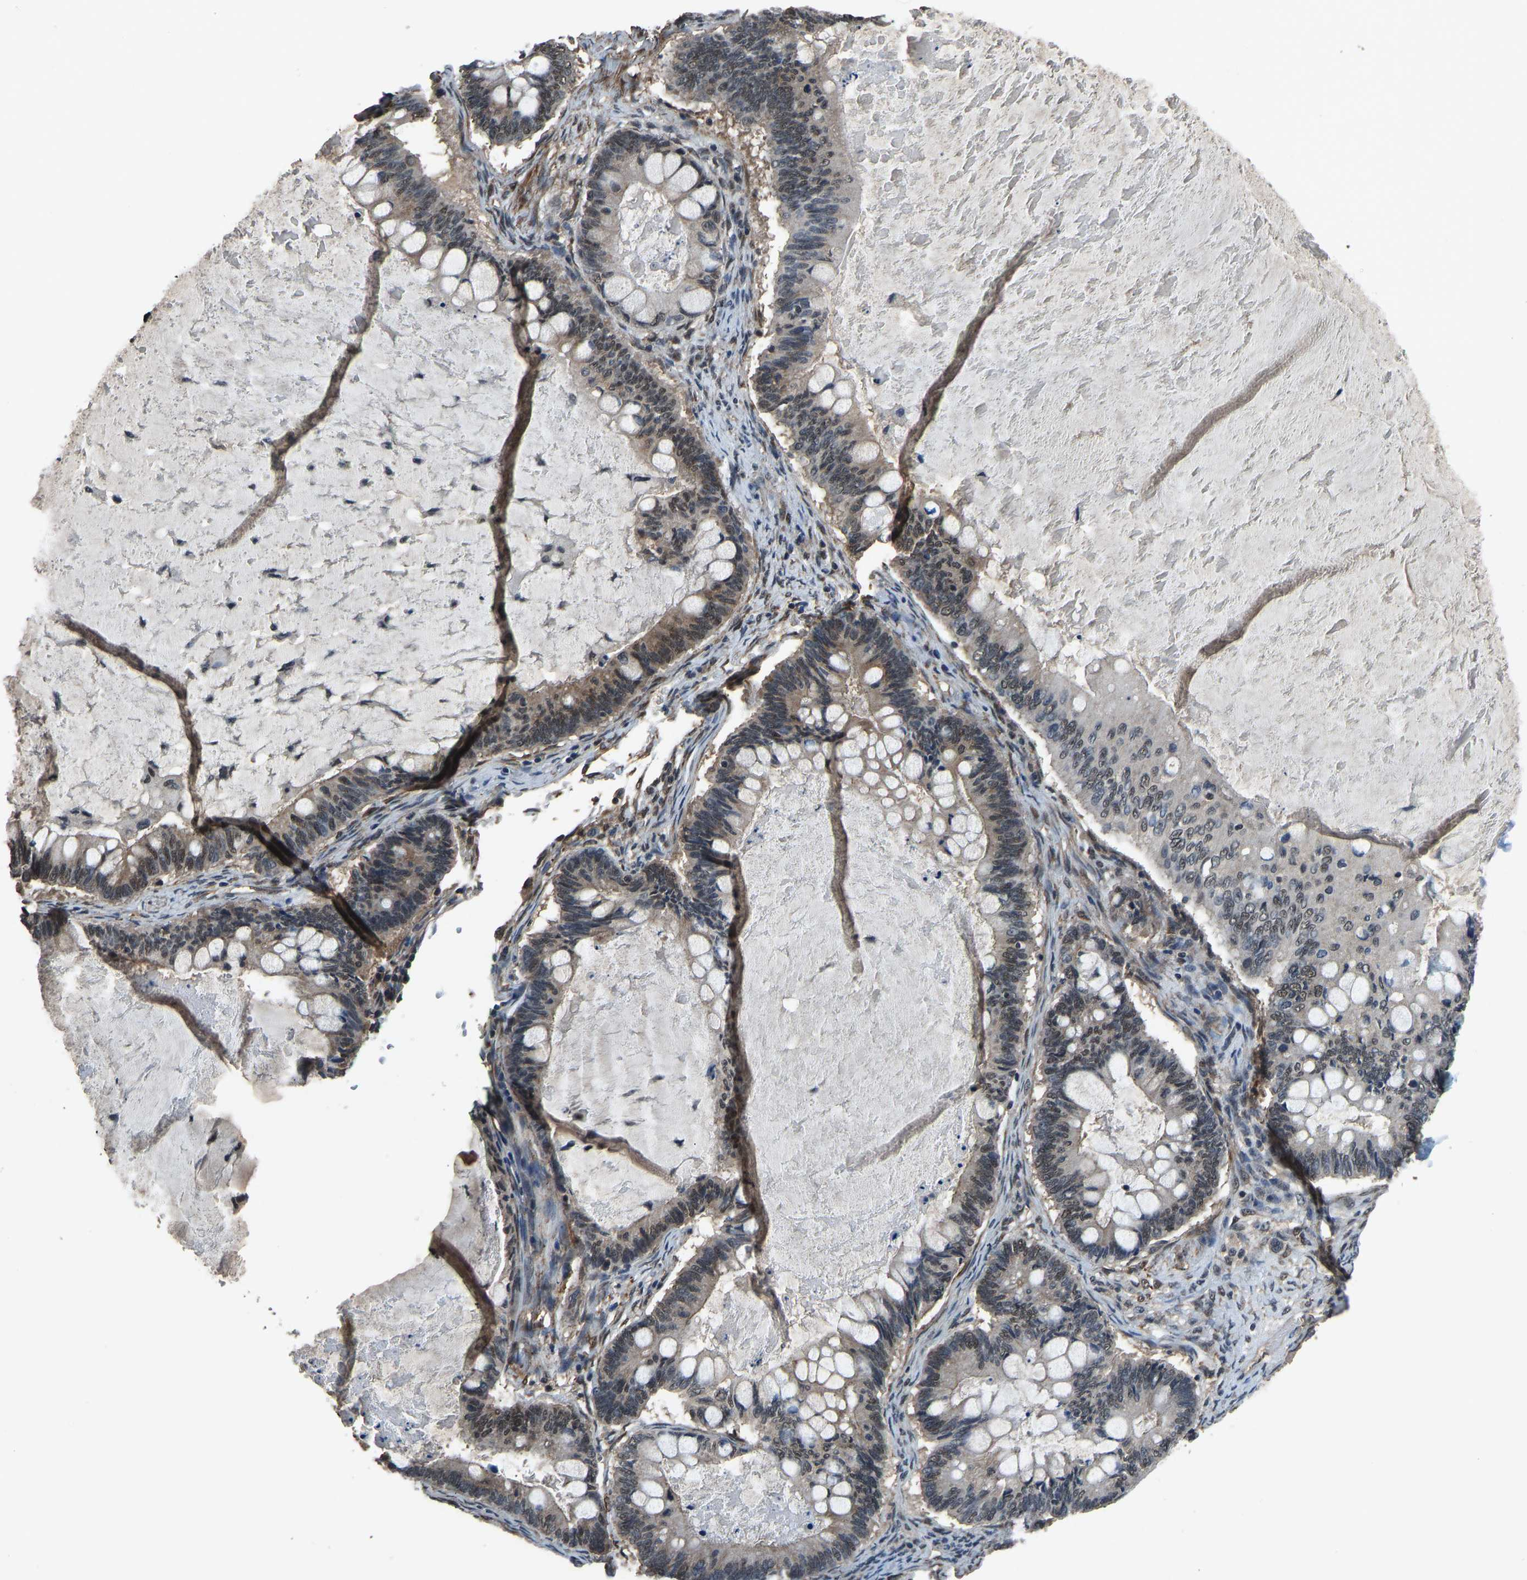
{"staining": {"intensity": "weak", "quantity": ">75%", "location": "cytoplasmic/membranous,nuclear"}, "tissue": "ovarian cancer", "cell_type": "Tumor cells", "image_type": "cancer", "snomed": [{"axis": "morphology", "description": "Cystadenocarcinoma, mucinous, NOS"}, {"axis": "topography", "description": "Ovary"}], "caption": "The immunohistochemical stain labels weak cytoplasmic/membranous and nuclear expression in tumor cells of ovarian mucinous cystadenocarcinoma tissue.", "gene": "TOX4", "patient": {"sex": "female", "age": 61}}